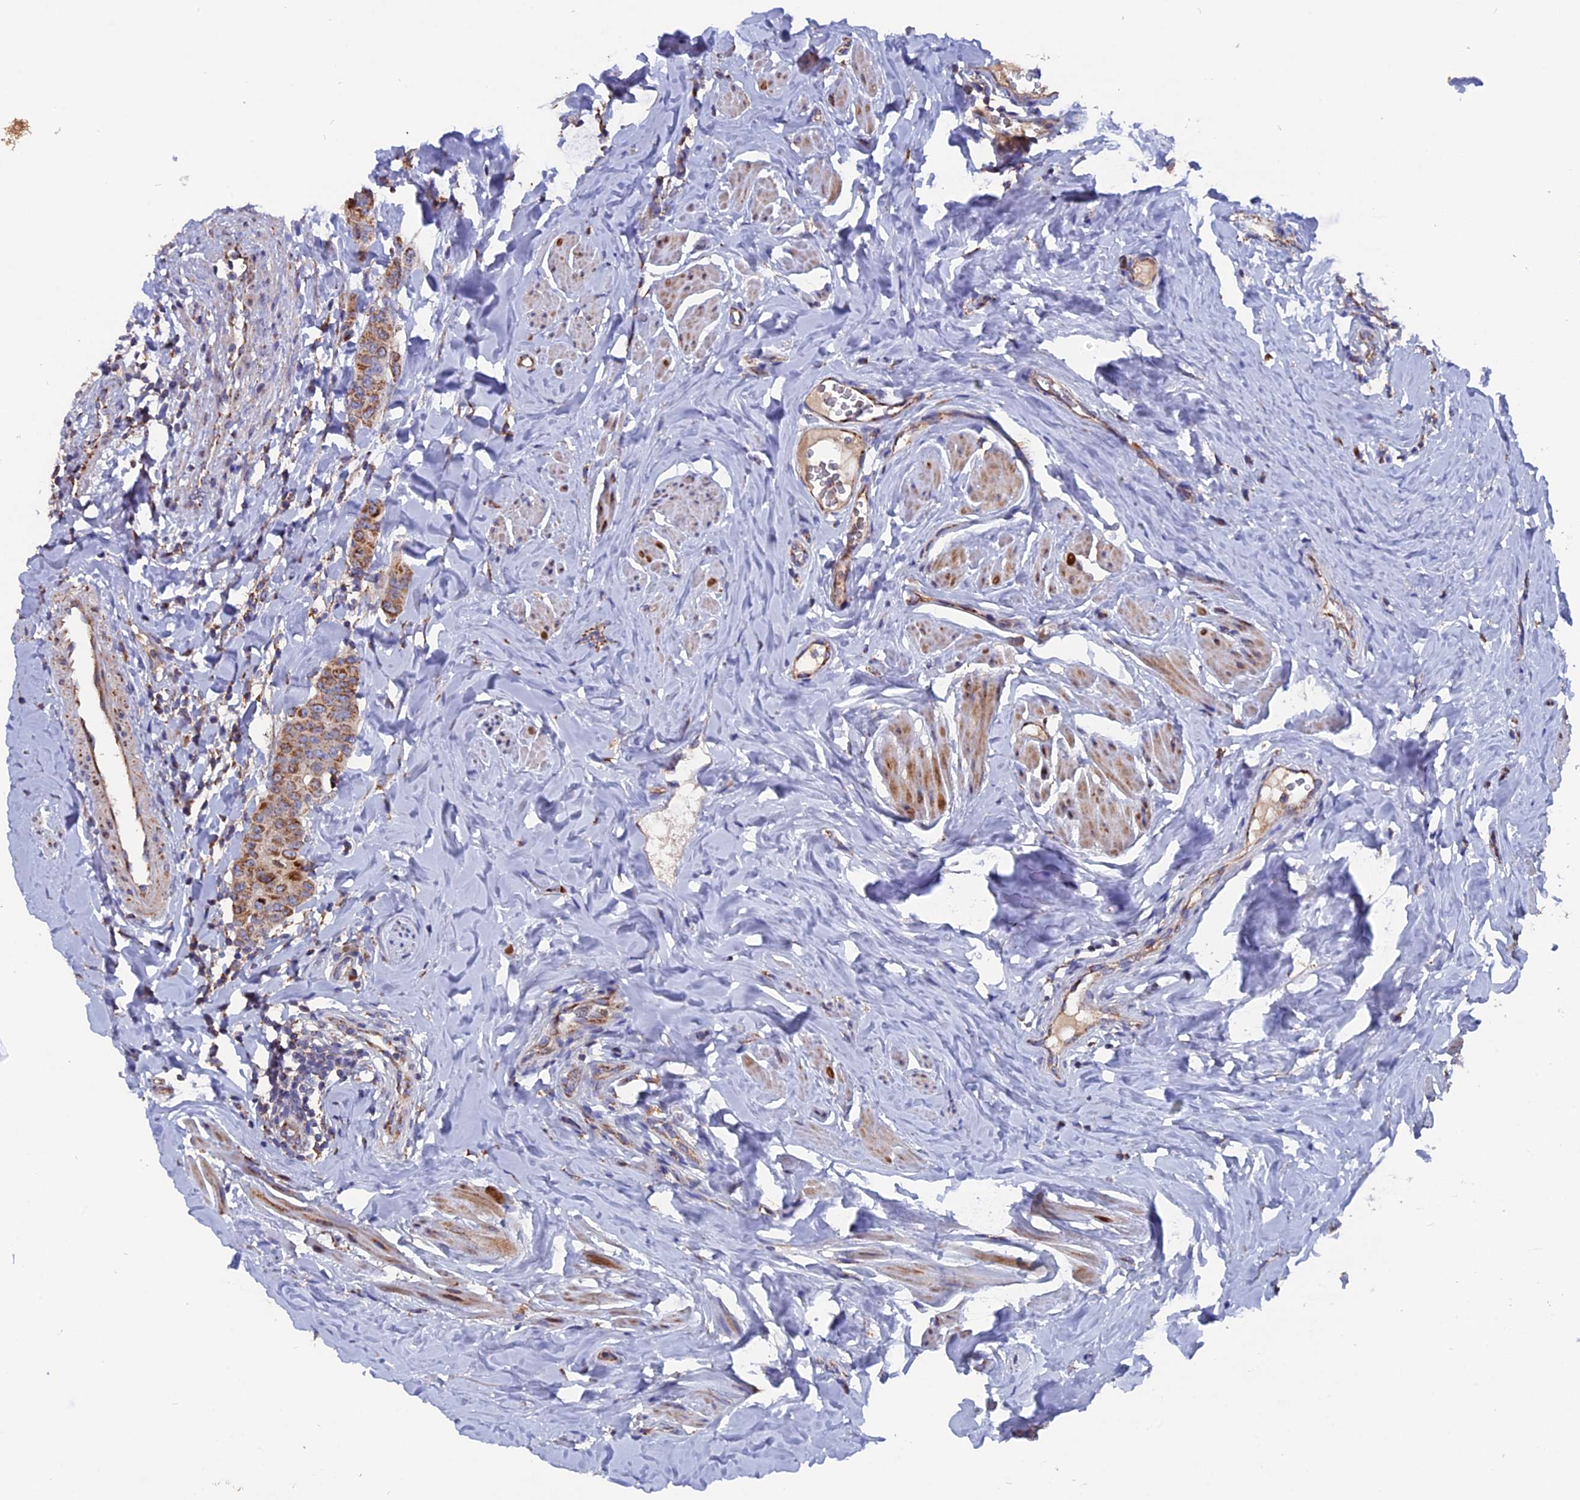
{"staining": {"intensity": "moderate", "quantity": ">75%", "location": "cytoplasmic/membranous"}, "tissue": "breast cancer", "cell_type": "Tumor cells", "image_type": "cancer", "snomed": [{"axis": "morphology", "description": "Duct carcinoma"}, {"axis": "topography", "description": "Breast"}], "caption": "The photomicrograph shows immunohistochemical staining of infiltrating ductal carcinoma (breast). There is moderate cytoplasmic/membranous staining is appreciated in about >75% of tumor cells.", "gene": "TGFA", "patient": {"sex": "female", "age": 40}}